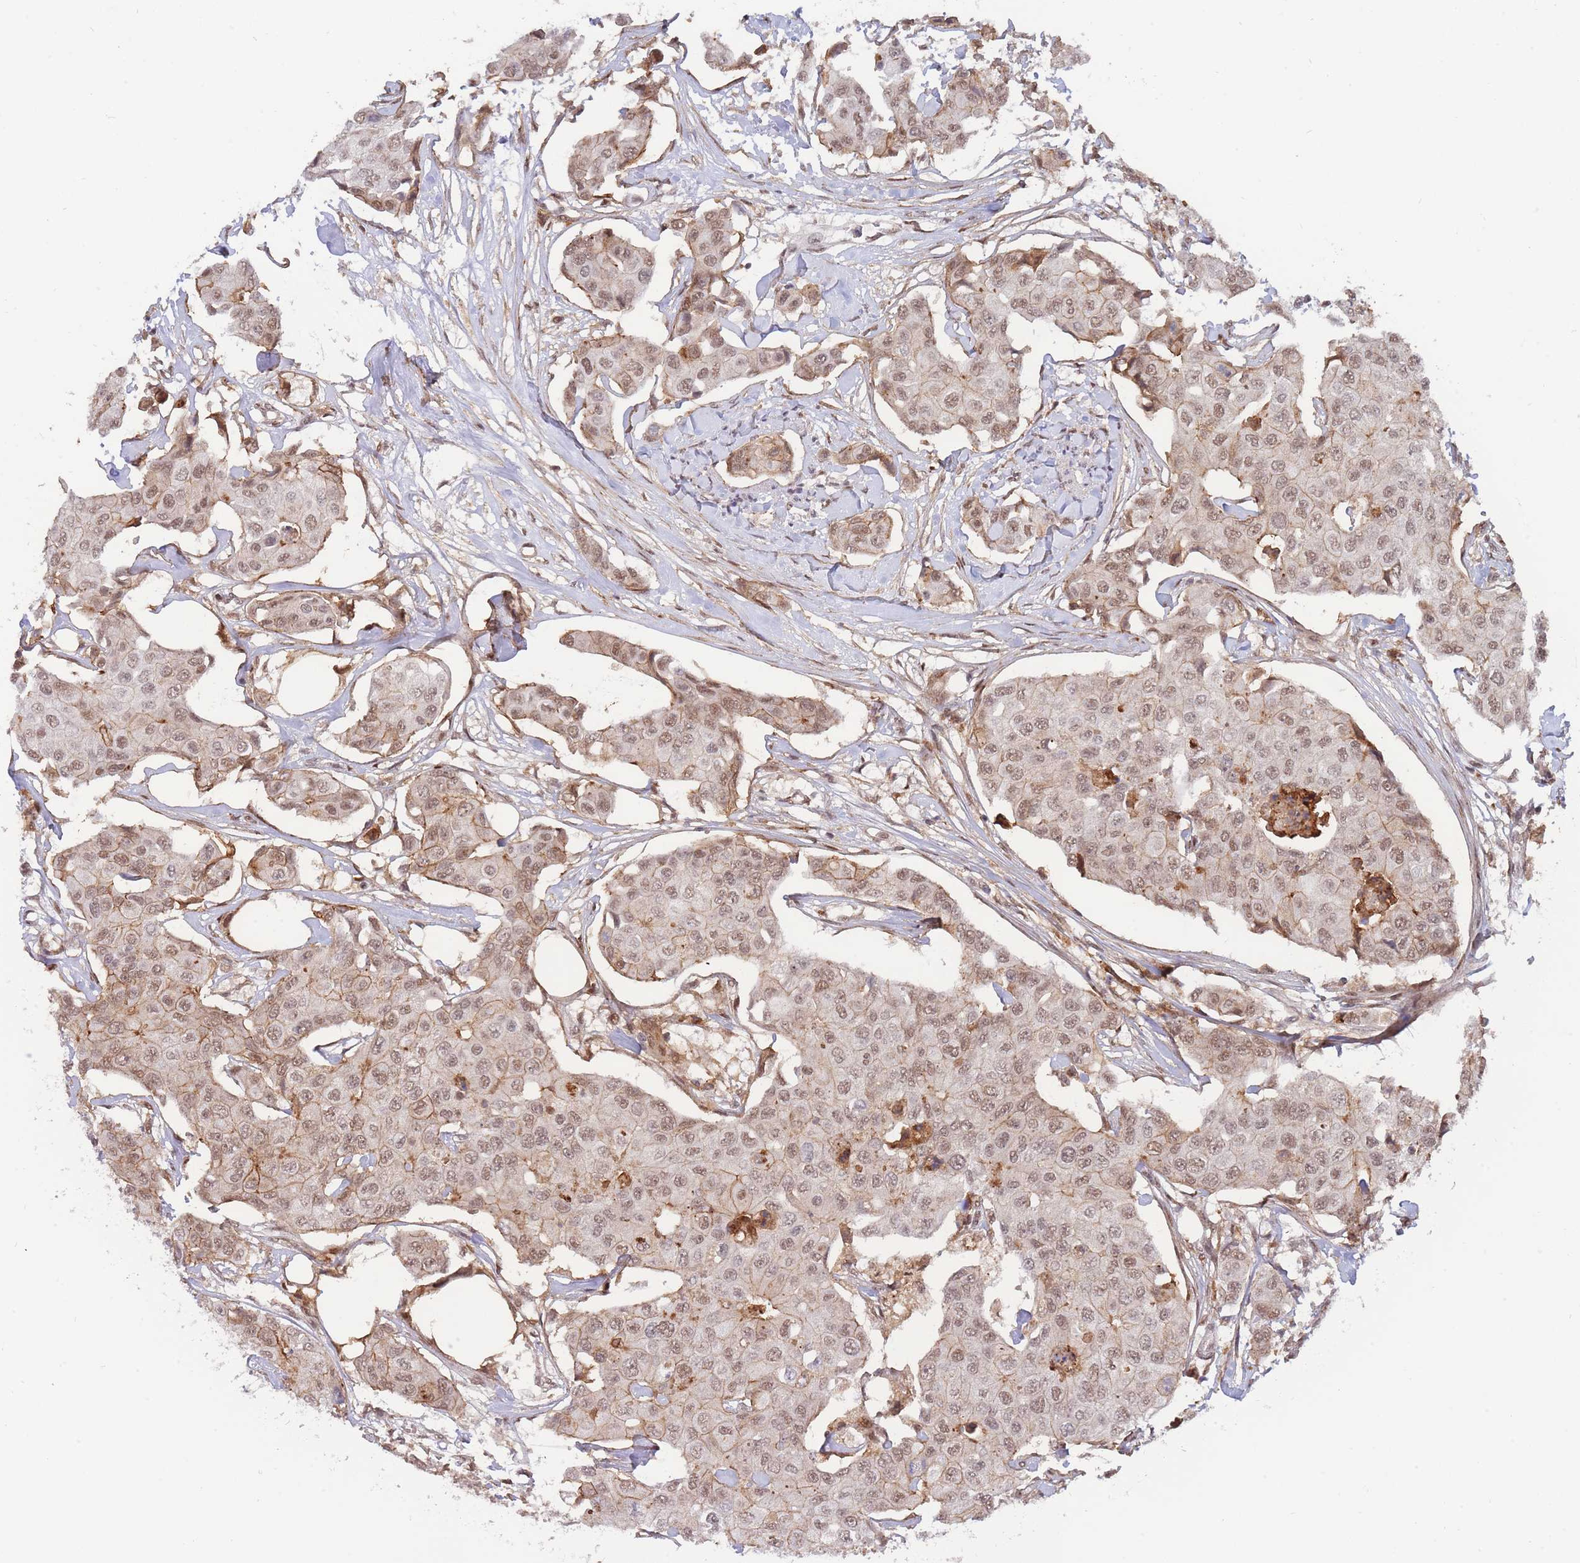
{"staining": {"intensity": "moderate", "quantity": ">75%", "location": "cytoplasmic/membranous,nuclear"}, "tissue": "breast cancer", "cell_type": "Tumor cells", "image_type": "cancer", "snomed": [{"axis": "morphology", "description": "Duct carcinoma"}, {"axis": "topography", "description": "Breast"}, {"axis": "topography", "description": "Lymph node"}], "caption": "A brown stain highlights moderate cytoplasmic/membranous and nuclear positivity of a protein in breast cancer tumor cells.", "gene": "BOD1L1", "patient": {"sex": "female", "age": 80}}